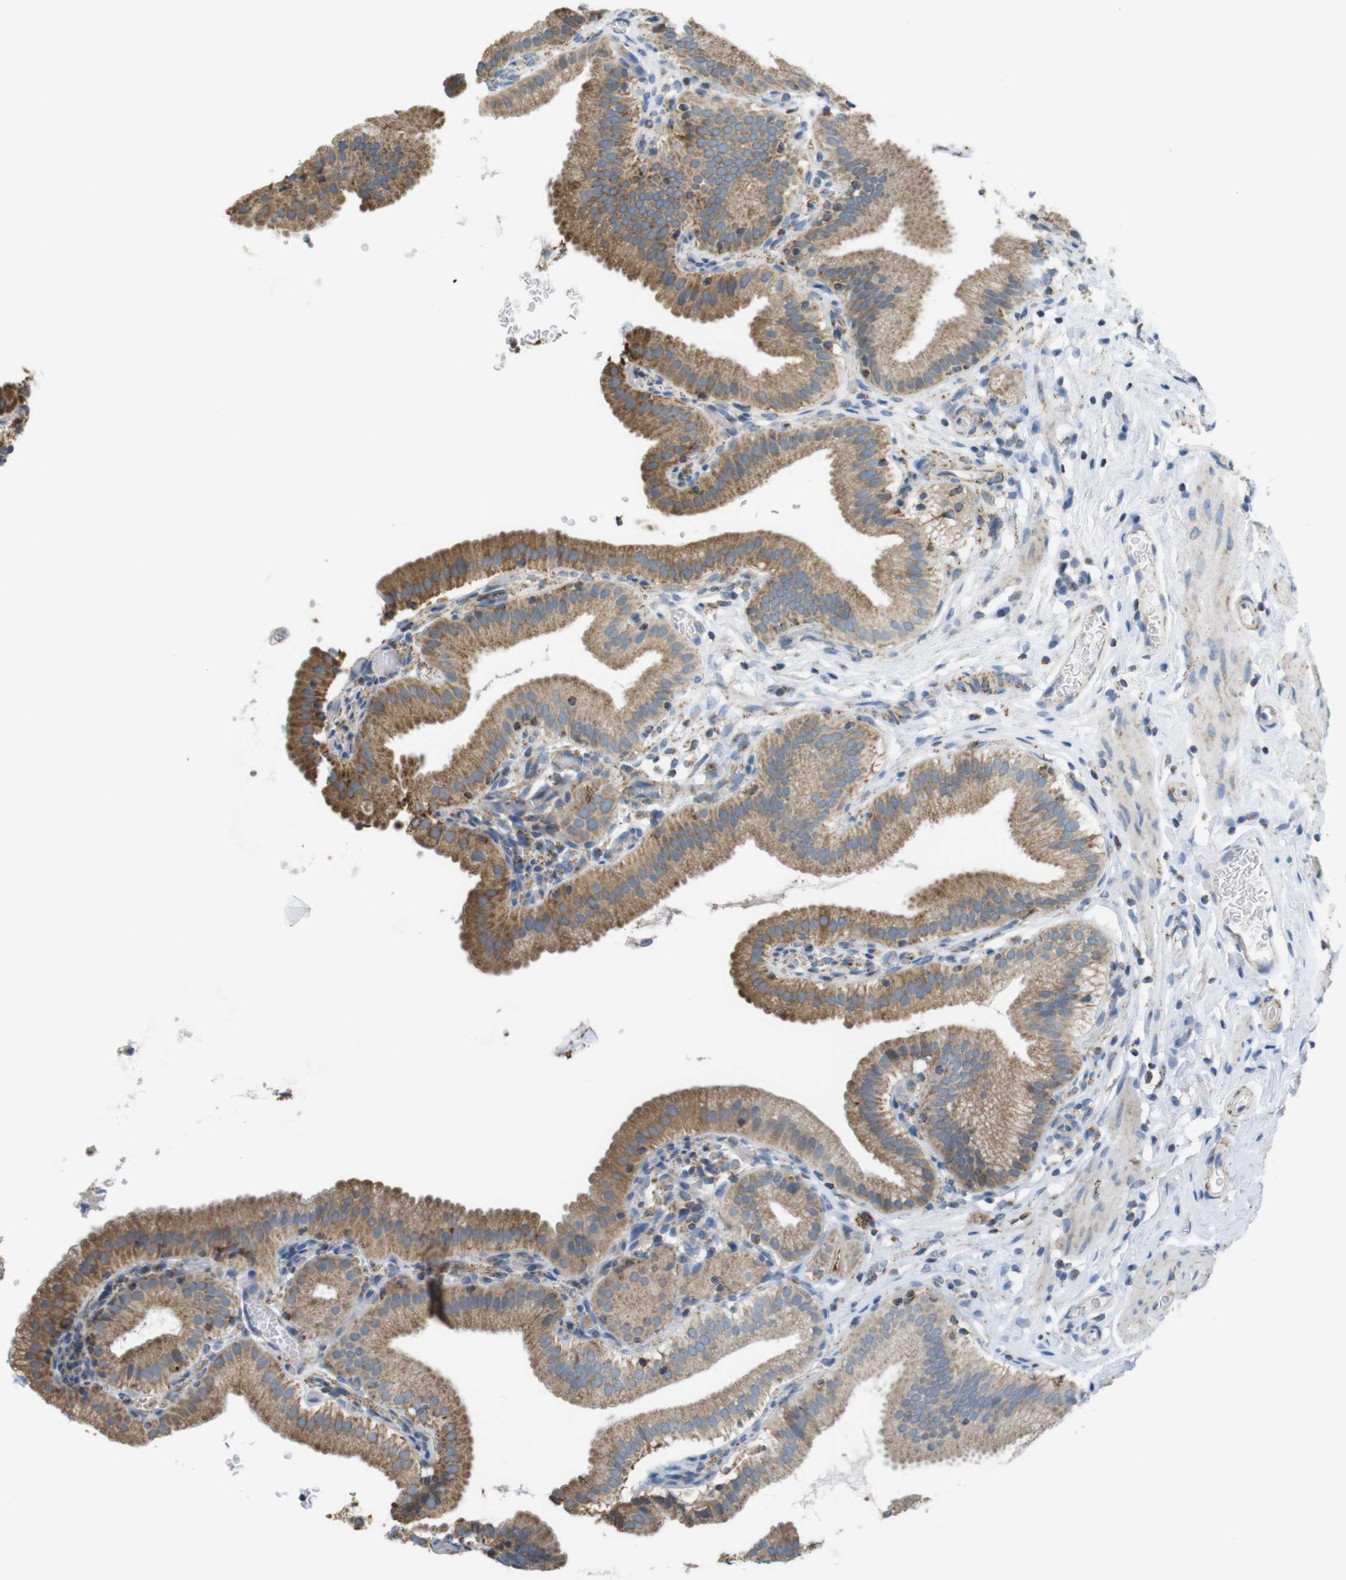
{"staining": {"intensity": "moderate", "quantity": ">75%", "location": "cytoplasmic/membranous"}, "tissue": "gallbladder", "cell_type": "Glandular cells", "image_type": "normal", "snomed": [{"axis": "morphology", "description": "Normal tissue, NOS"}, {"axis": "topography", "description": "Gallbladder"}], "caption": "Immunohistochemistry (IHC) of unremarkable human gallbladder demonstrates medium levels of moderate cytoplasmic/membranous positivity in about >75% of glandular cells. The protein is shown in brown color, while the nuclei are stained blue.", "gene": "GRIK1", "patient": {"sex": "male", "age": 54}}